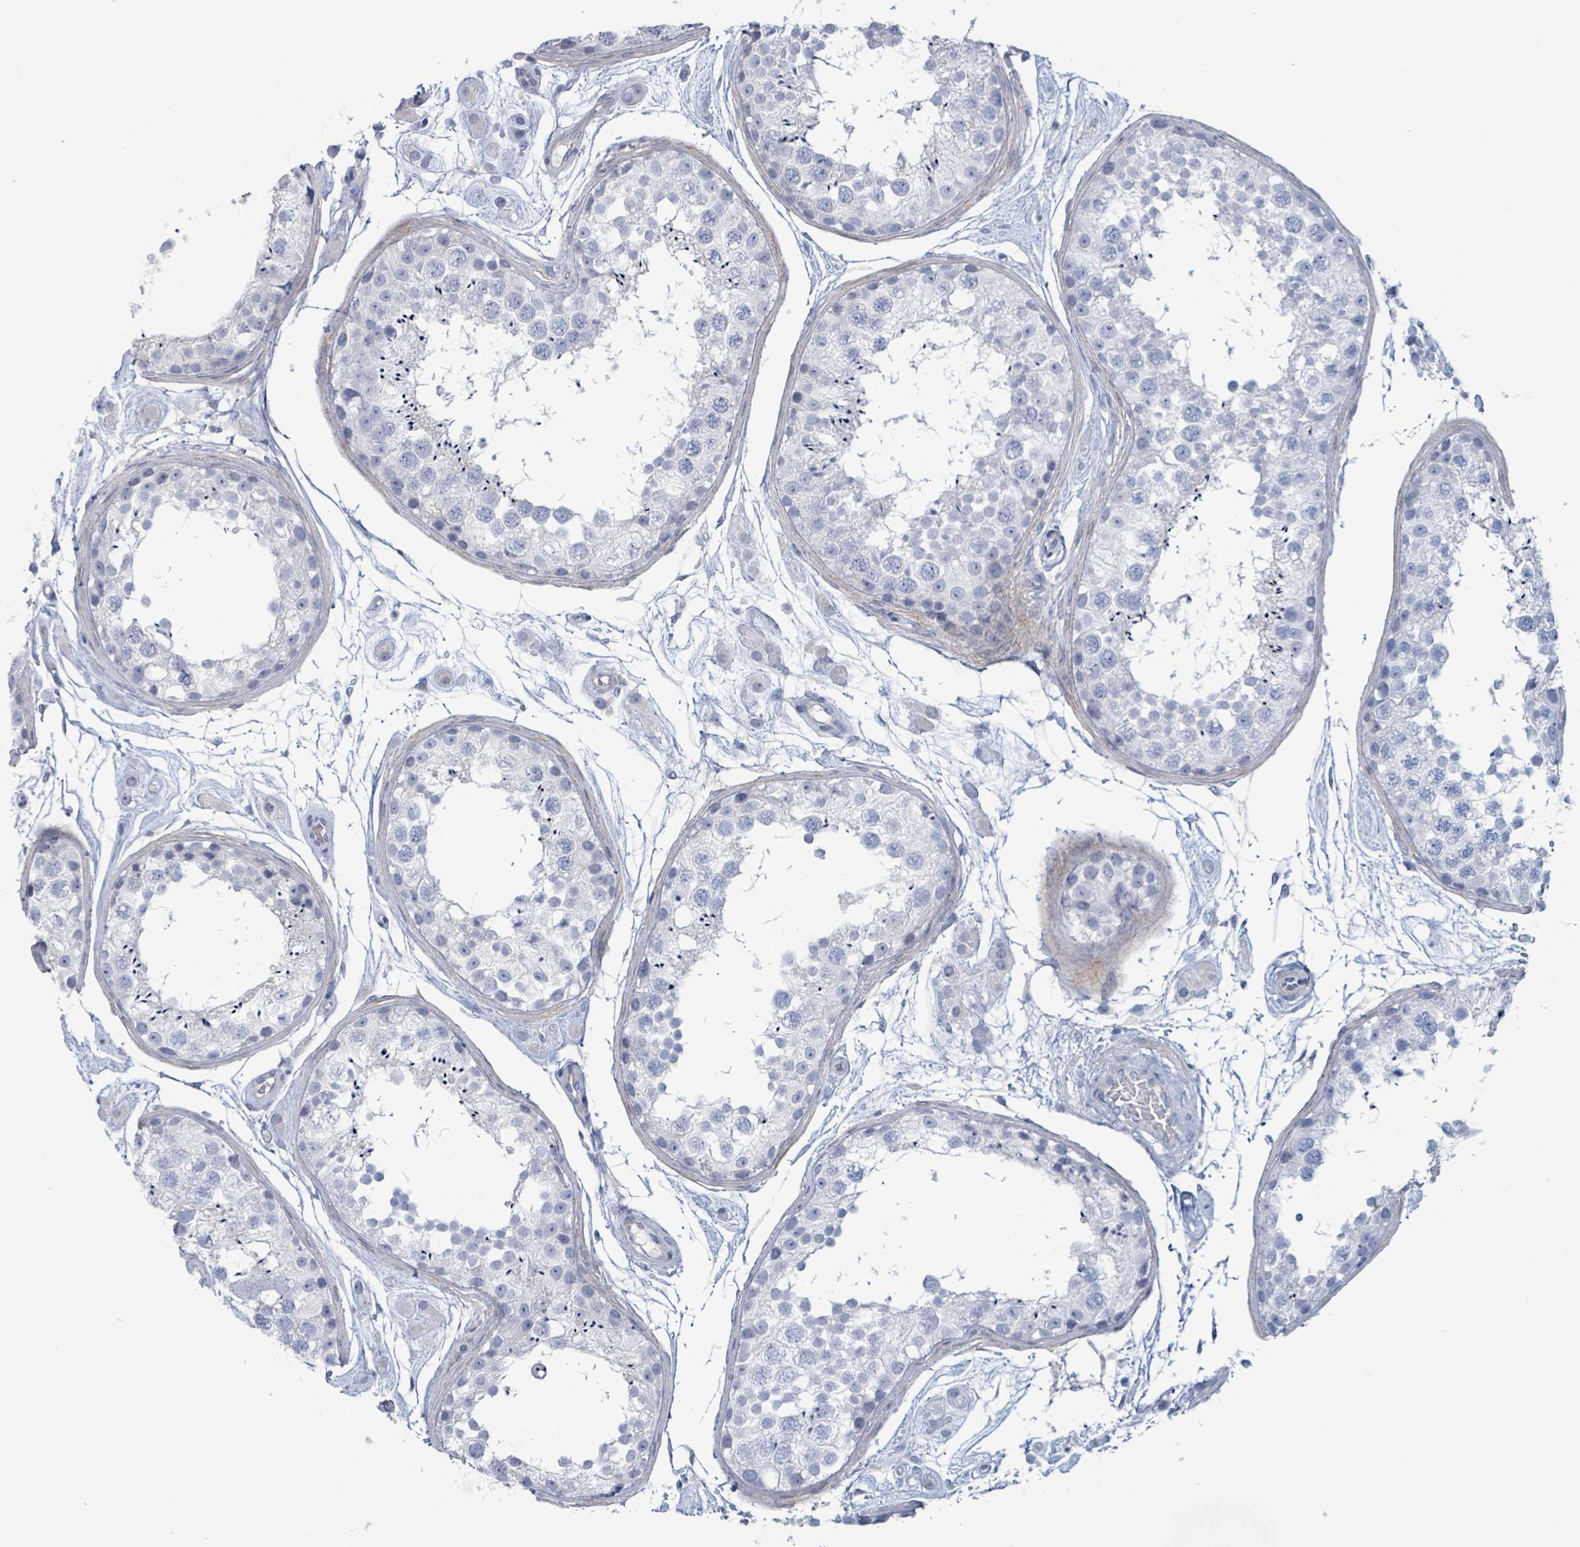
{"staining": {"intensity": "negative", "quantity": "none", "location": "none"}, "tissue": "testis", "cell_type": "Cells in seminiferous ducts", "image_type": "normal", "snomed": [{"axis": "morphology", "description": "Normal tissue, NOS"}, {"axis": "topography", "description": "Testis"}], "caption": "IHC photomicrograph of benign human testis stained for a protein (brown), which demonstrates no expression in cells in seminiferous ducts.", "gene": "PKLR", "patient": {"sex": "male", "age": 25}}